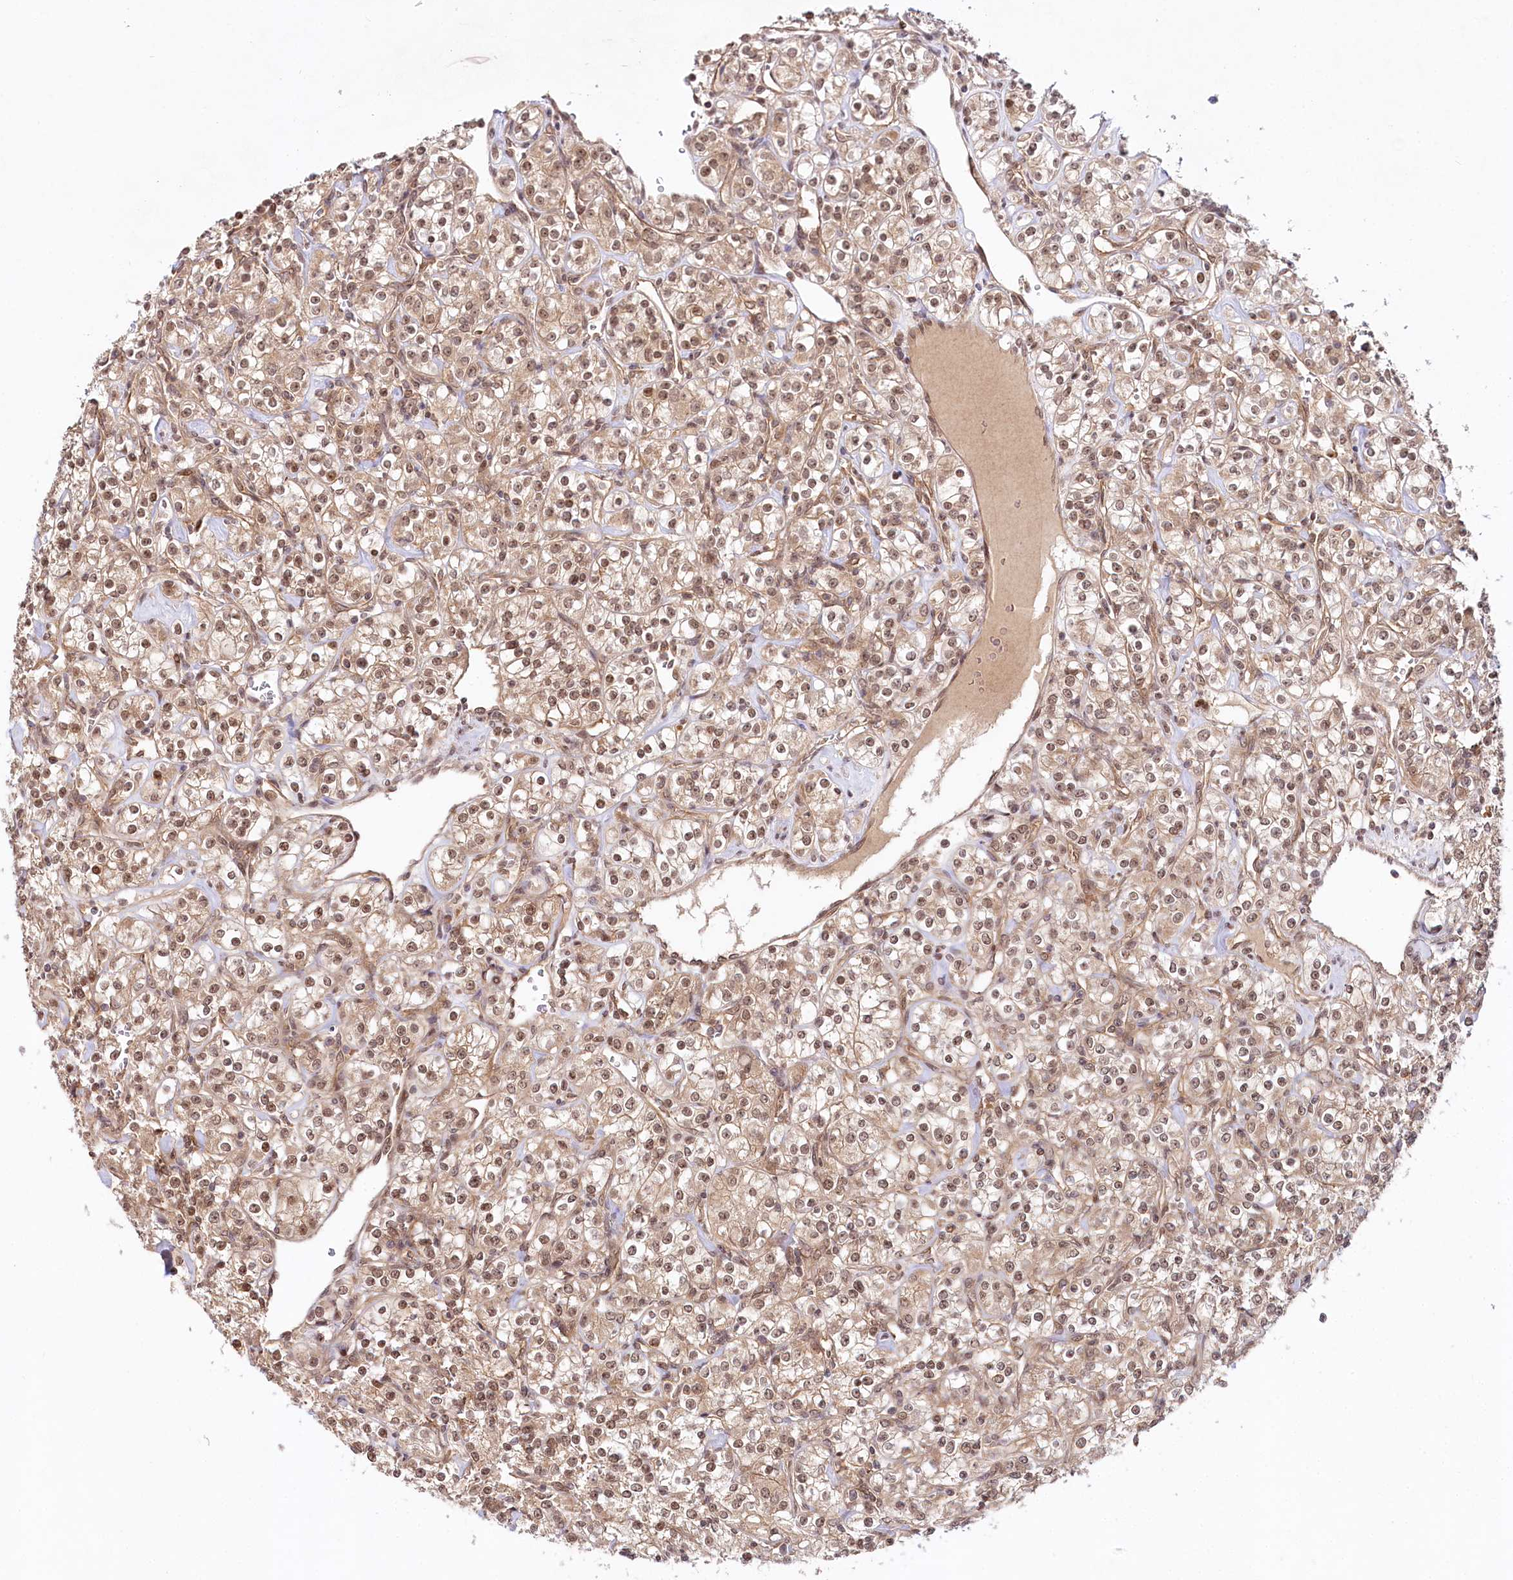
{"staining": {"intensity": "moderate", "quantity": ">75%", "location": "cytoplasmic/membranous,nuclear"}, "tissue": "renal cancer", "cell_type": "Tumor cells", "image_type": "cancer", "snomed": [{"axis": "morphology", "description": "Adenocarcinoma, NOS"}, {"axis": "topography", "description": "Kidney"}], "caption": "Immunohistochemistry of renal adenocarcinoma reveals medium levels of moderate cytoplasmic/membranous and nuclear positivity in about >75% of tumor cells. (Stains: DAB in brown, nuclei in blue, Microscopy: brightfield microscopy at high magnification).", "gene": "CCDC65", "patient": {"sex": "male", "age": 77}}